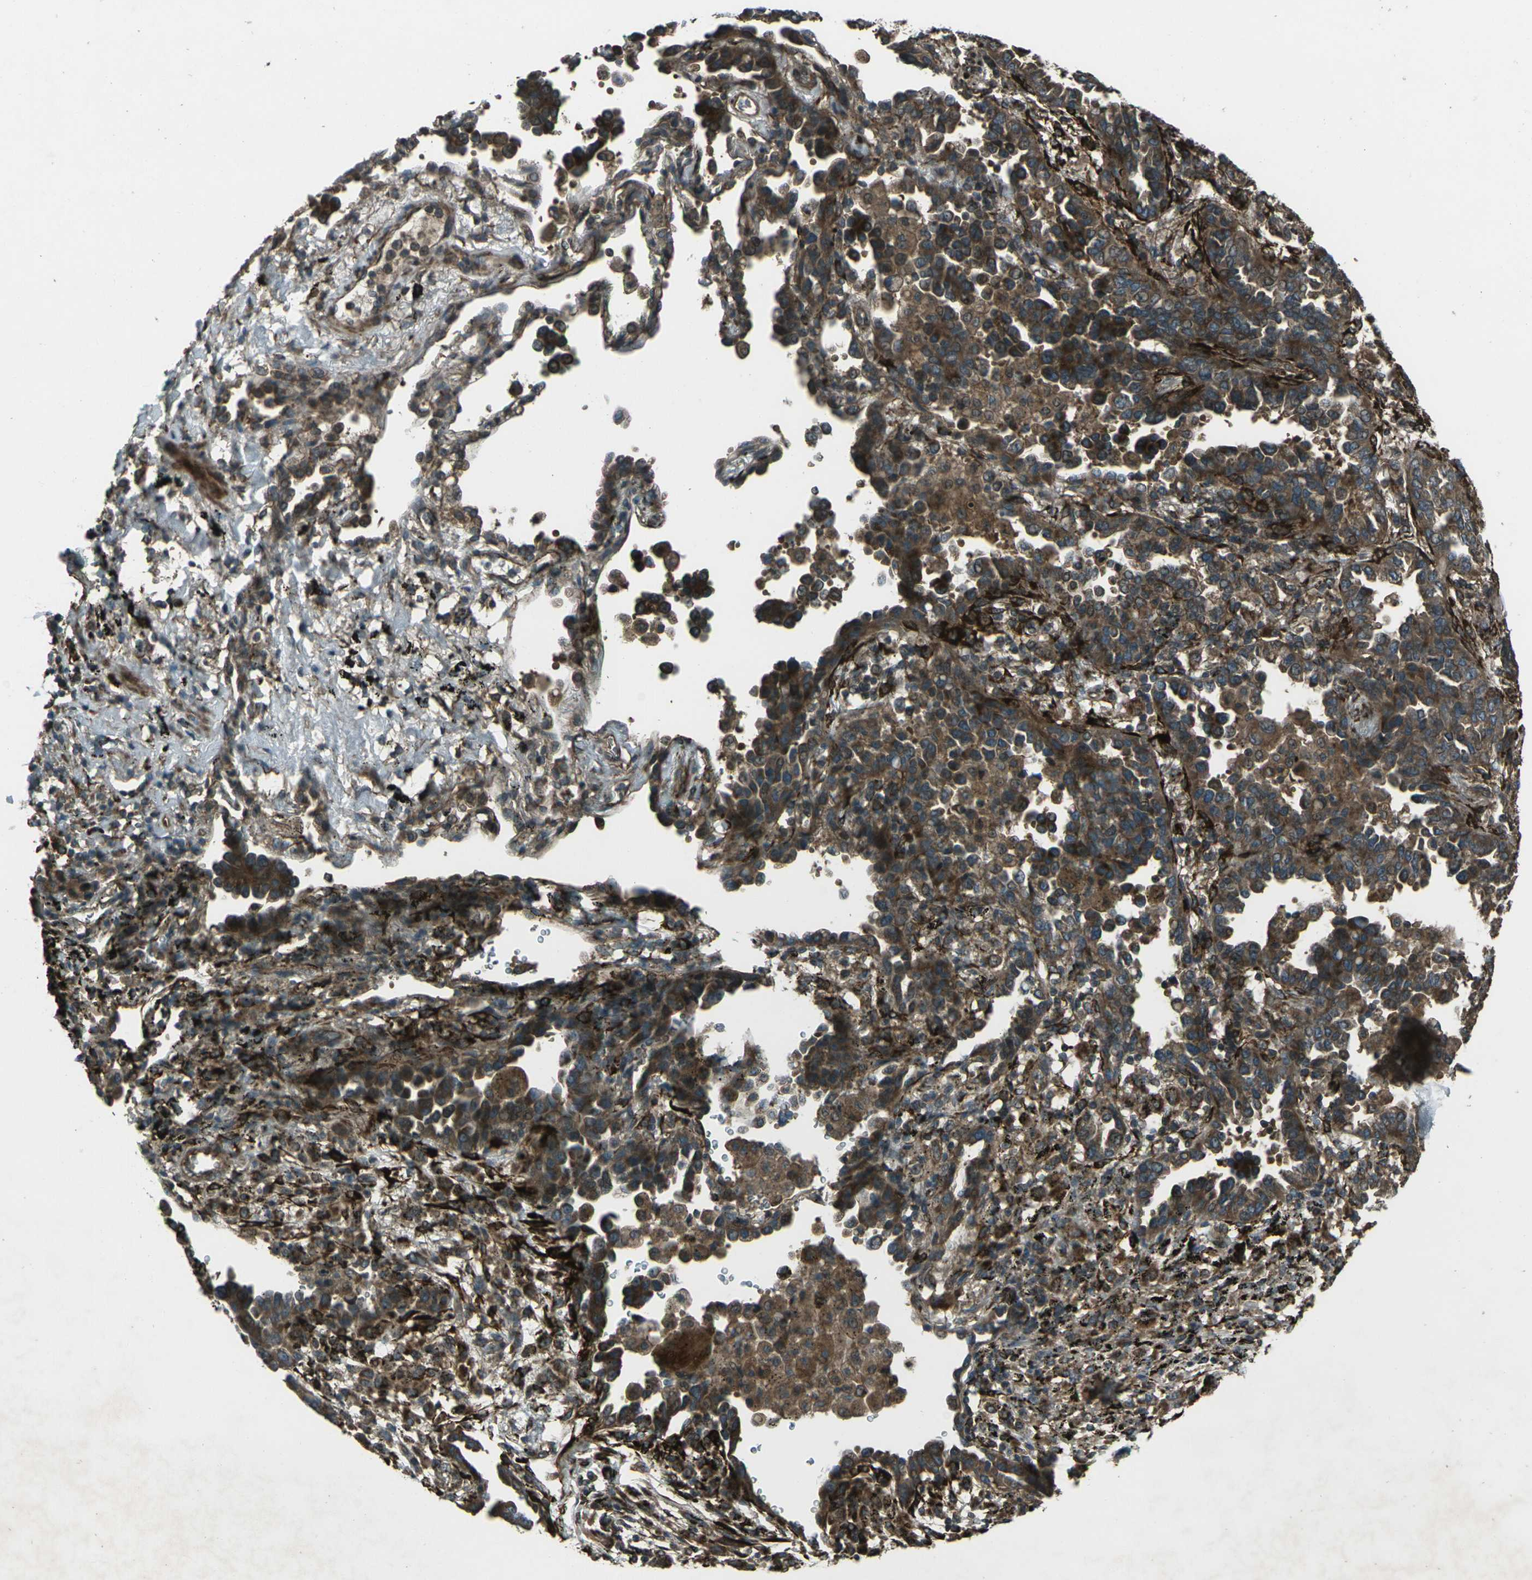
{"staining": {"intensity": "moderate", "quantity": ">75%", "location": "cytoplasmic/membranous"}, "tissue": "lung cancer", "cell_type": "Tumor cells", "image_type": "cancer", "snomed": [{"axis": "morphology", "description": "Normal tissue, NOS"}, {"axis": "morphology", "description": "Adenocarcinoma, NOS"}, {"axis": "topography", "description": "Lung"}], "caption": "Immunohistochemistry photomicrograph of human lung adenocarcinoma stained for a protein (brown), which reveals medium levels of moderate cytoplasmic/membranous expression in about >75% of tumor cells.", "gene": "LSMEM1", "patient": {"sex": "male", "age": 59}}